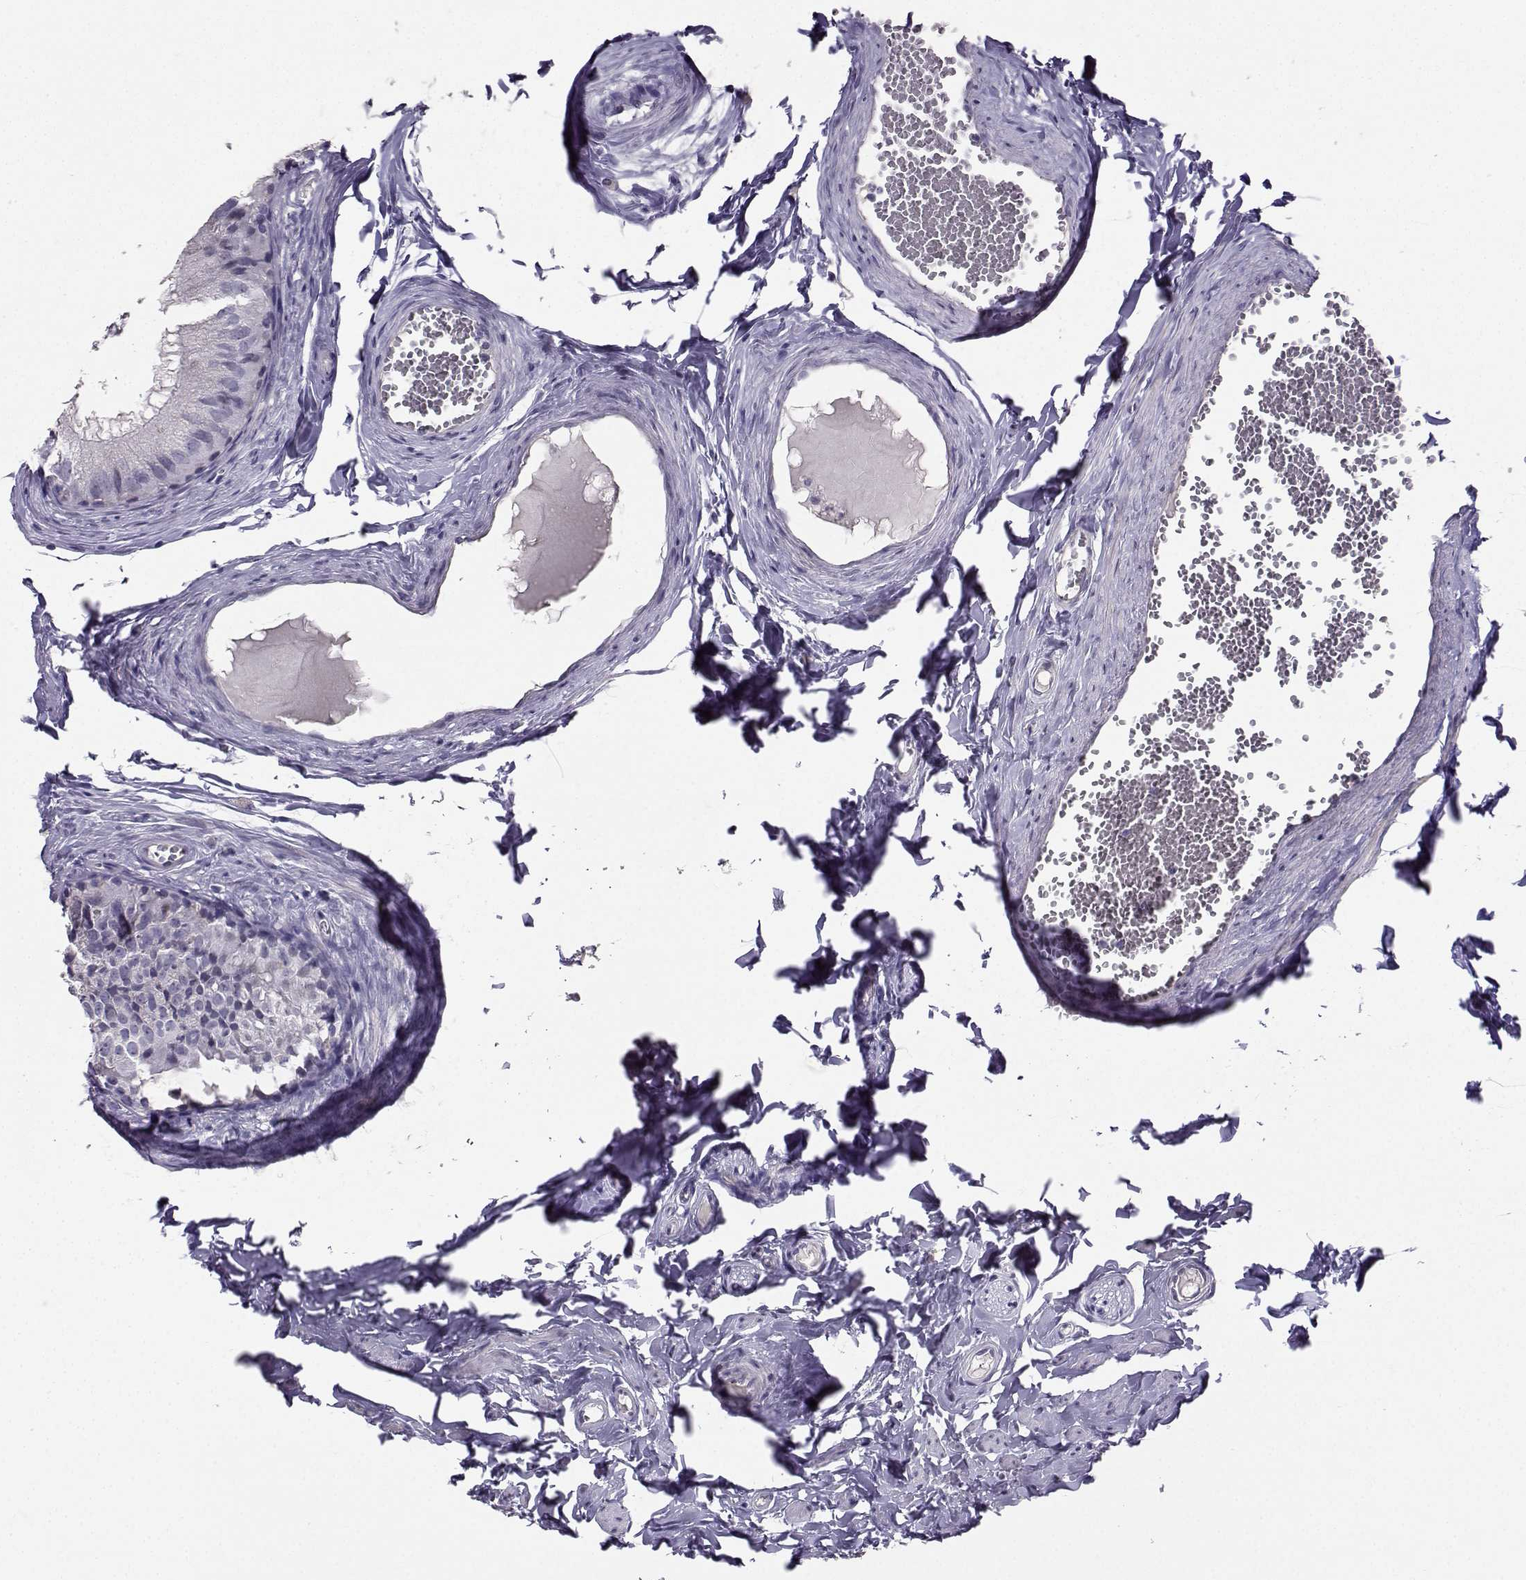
{"staining": {"intensity": "negative", "quantity": "none", "location": "none"}, "tissue": "epididymis", "cell_type": "Glandular cells", "image_type": "normal", "snomed": [{"axis": "morphology", "description": "Normal tissue, NOS"}, {"axis": "topography", "description": "Epididymis"}], "caption": "Immunohistochemical staining of normal human epididymis reveals no significant positivity in glandular cells. (Brightfield microscopy of DAB immunohistochemistry at high magnification).", "gene": "CARTPT", "patient": {"sex": "male", "age": 45}}